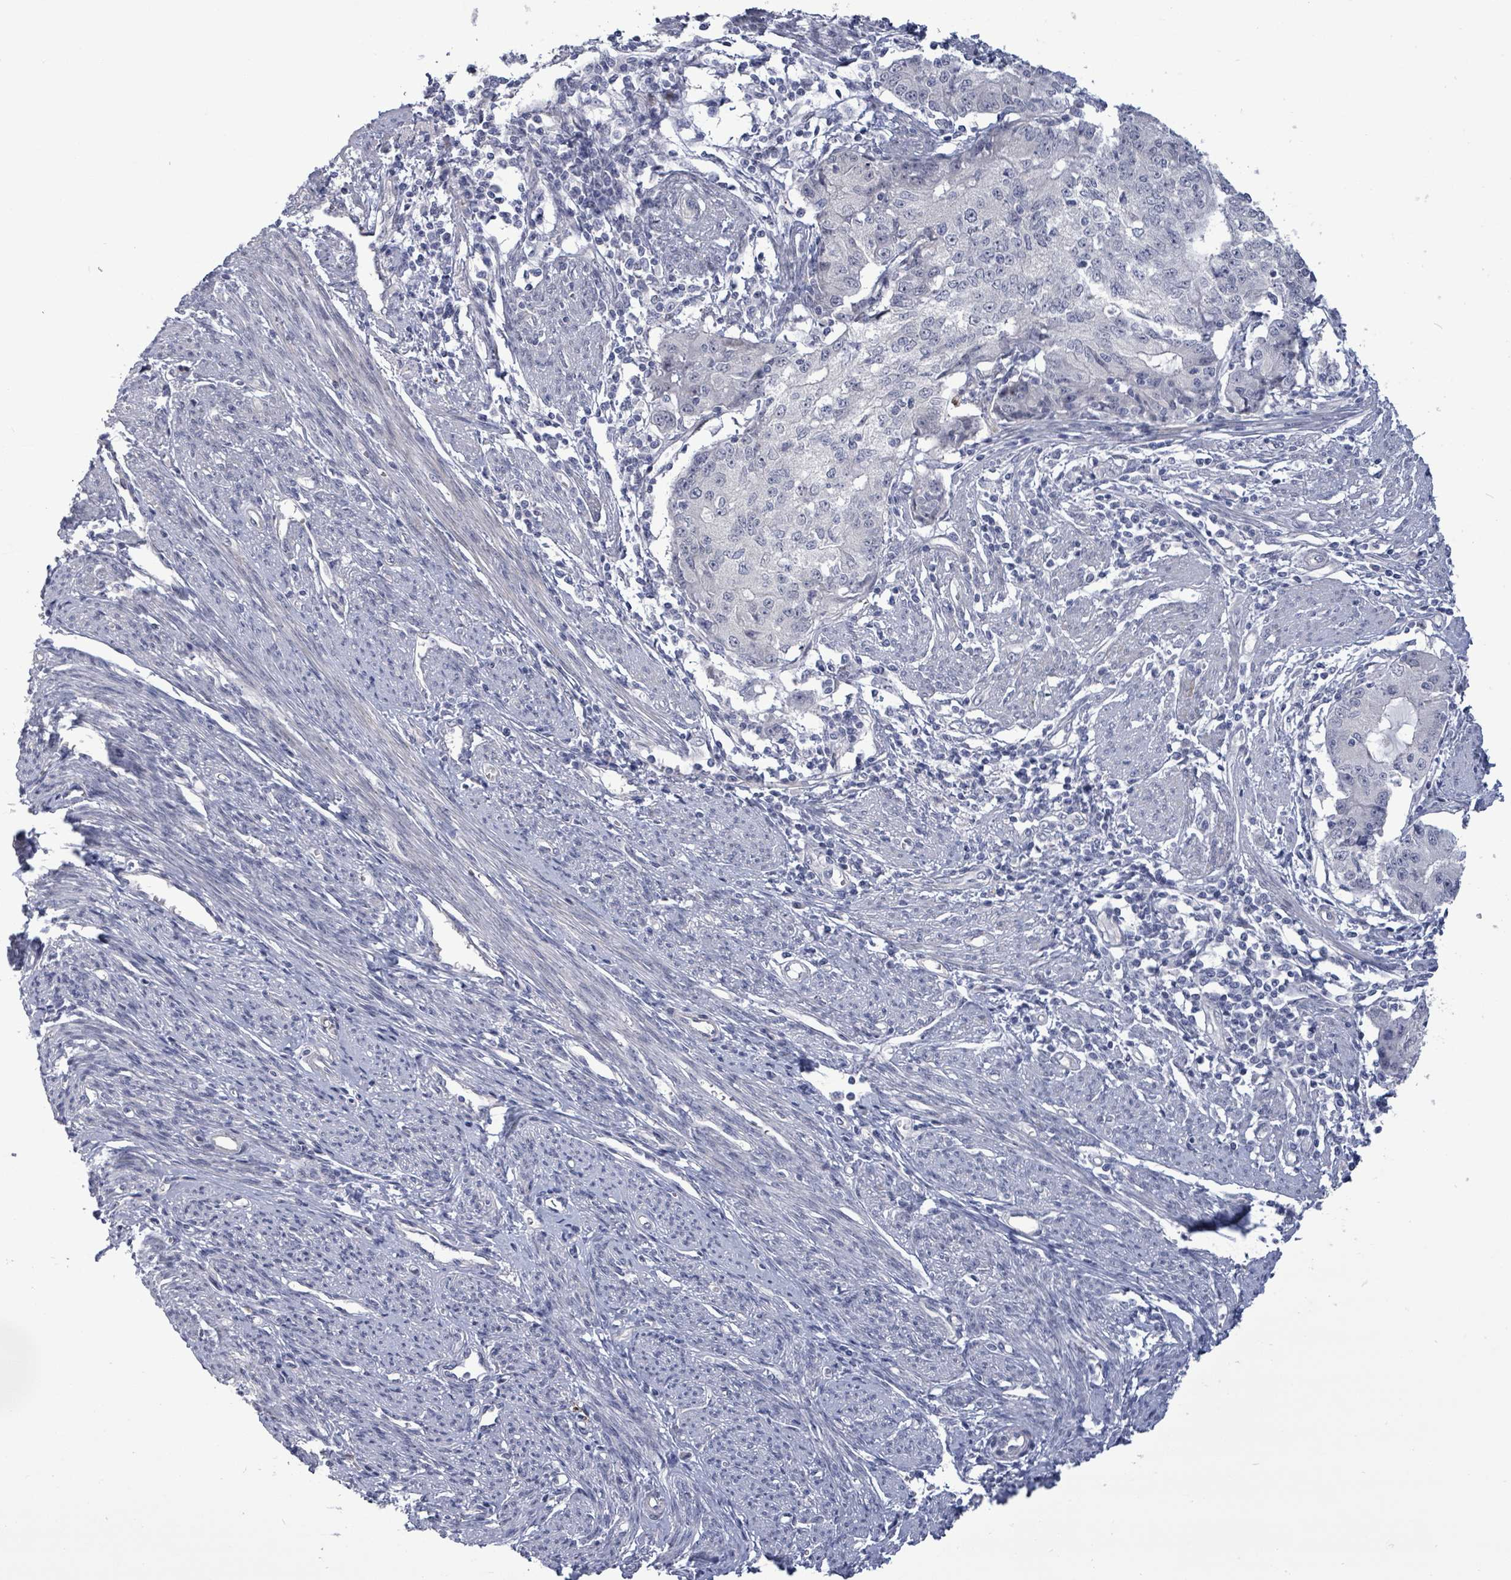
{"staining": {"intensity": "negative", "quantity": "none", "location": "none"}, "tissue": "endometrial cancer", "cell_type": "Tumor cells", "image_type": "cancer", "snomed": [{"axis": "morphology", "description": "Adenocarcinoma, NOS"}, {"axis": "topography", "description": "Endometrium"}], "caption": "Endometrial cancer (adenocarcinoma) stained for a protein using immunohistochemistry shows no positivity tumor cells.", "gene": "CT45A5", "patient": {"sex": "female", "age": 56}}